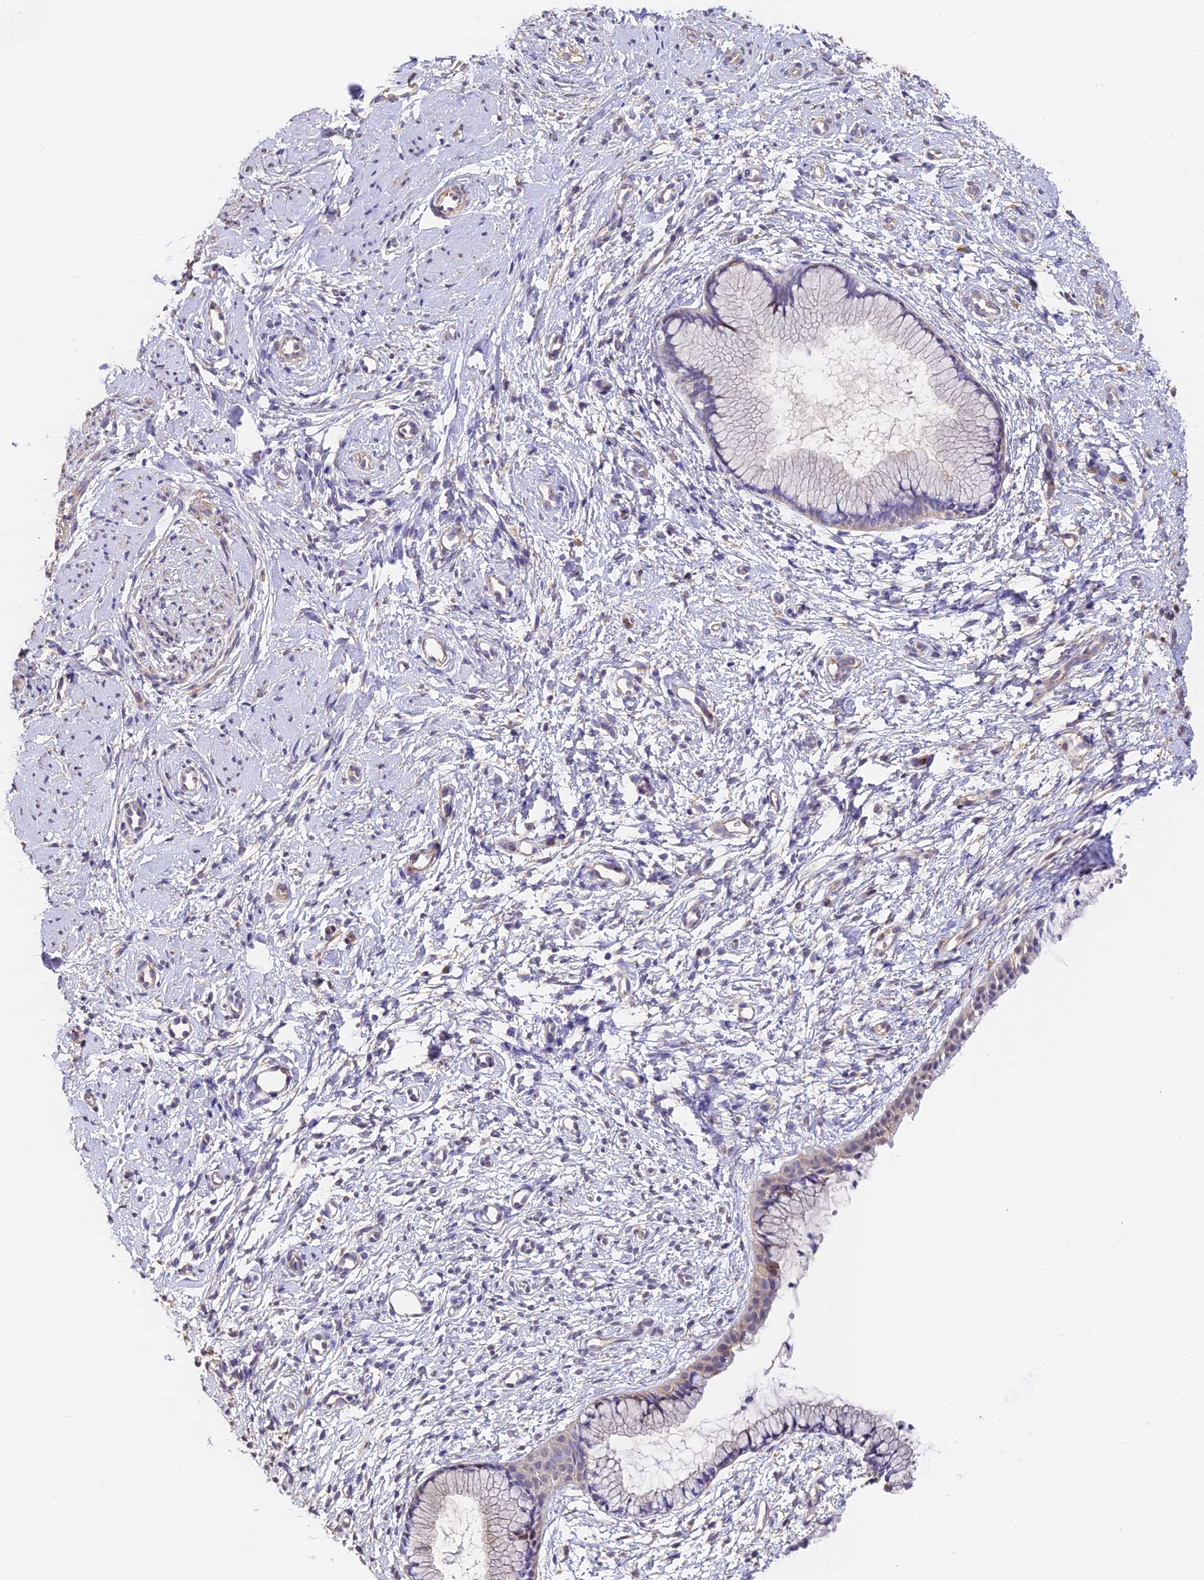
{"staining": {"intensity": "moderate", "quantity": "<25%", "location": "cytoplasmic/membranous"}, "tissue": "cervix", "cell_type": "Glandular cells", "image_type": "normal", "snomed": [{"axis": "morphology", "description": "Normal tissue, NOS"}, {"axis": "topography", "description": "Cervix"}], "caption": "A brown stain shows moderate cytoplasmic/membranous staining of a protein in glandular cells of normal cervix.", "gene": "SLC11A1", "patient": {"sex": "female", "age": 57}}